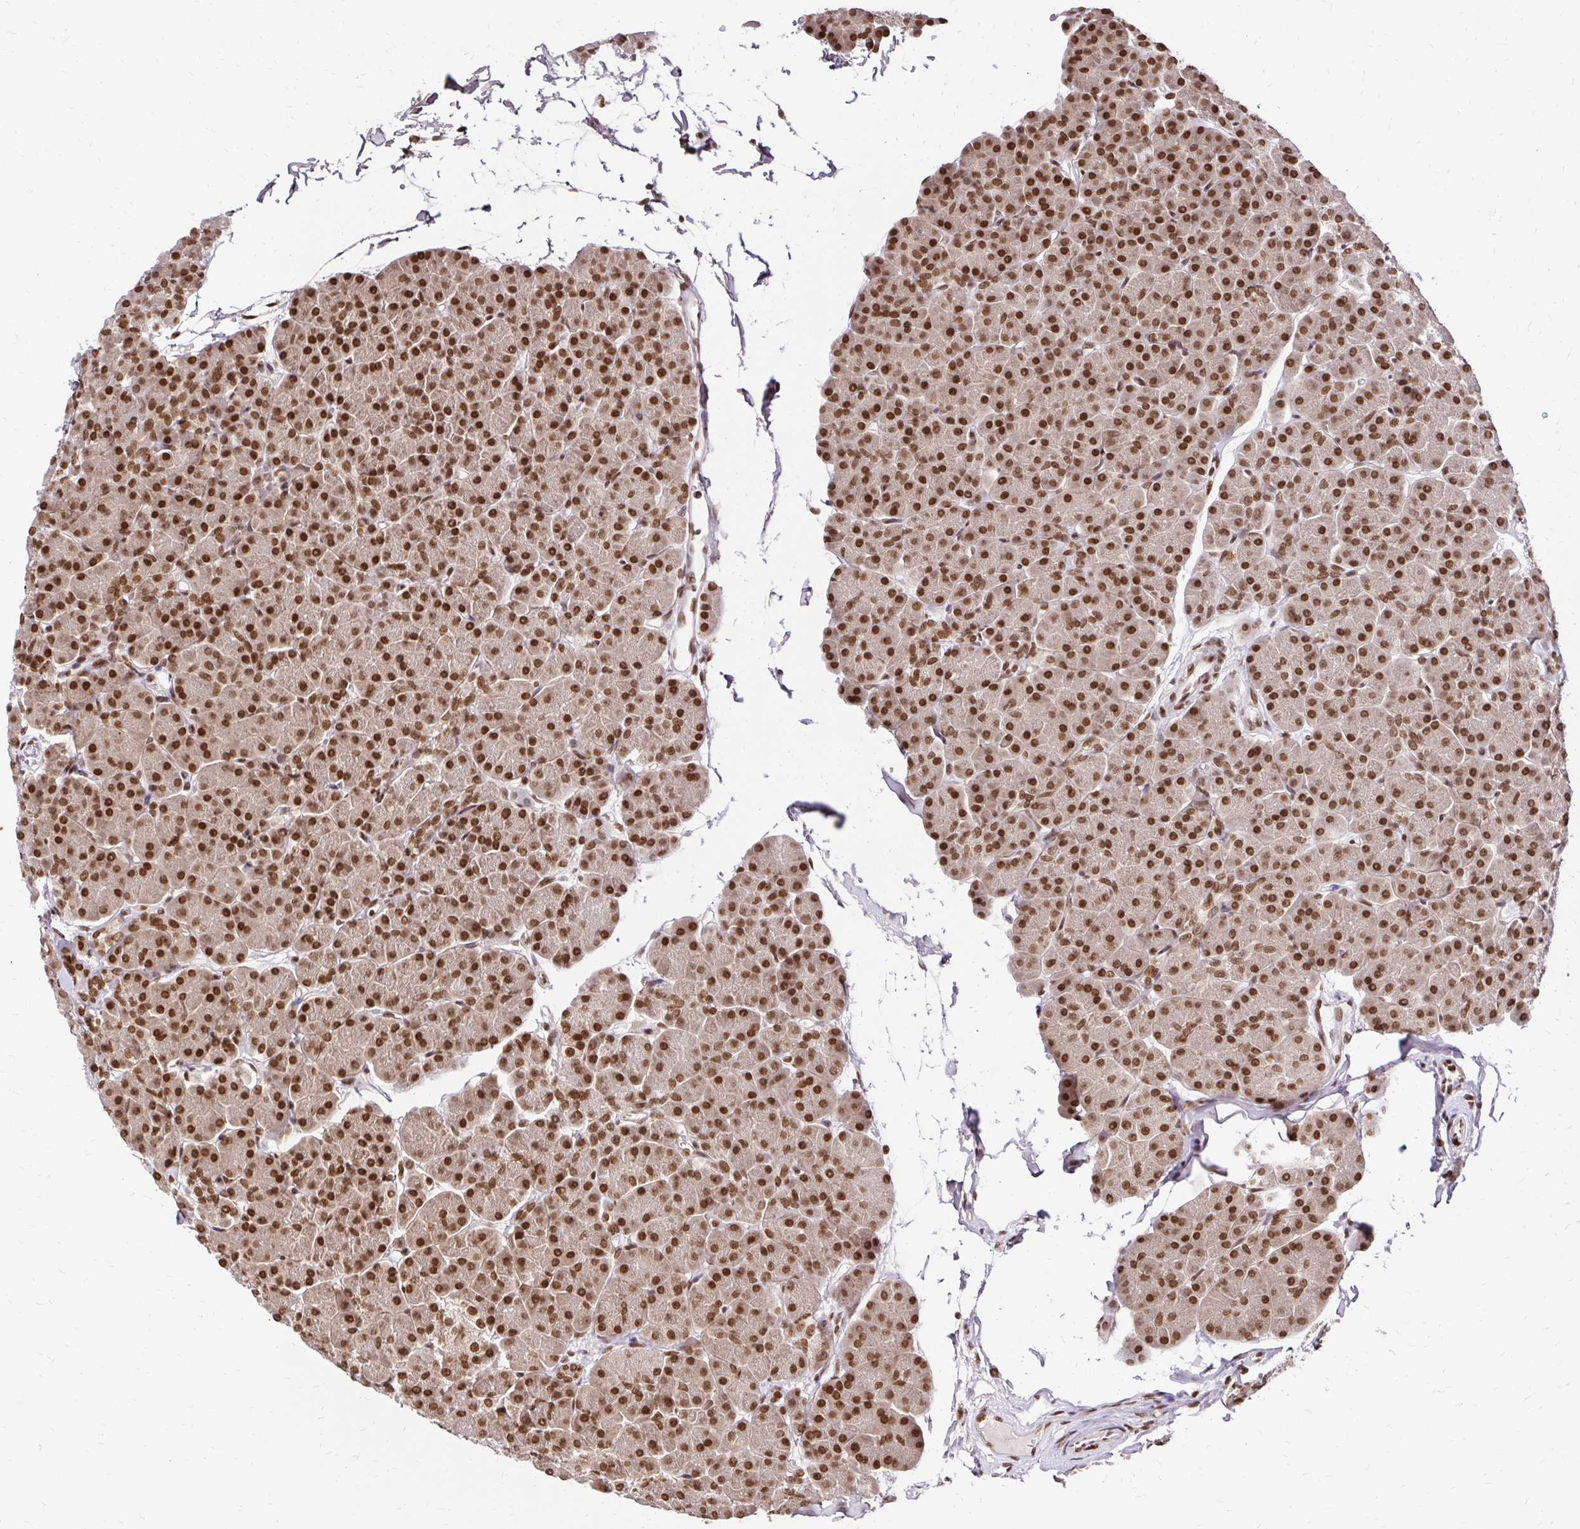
{"staining": {"intensity": "strong", "quantity": ">75%", "location": "nuclear"}, "tissue": "pancreas", "cell_type": "Exocrine glandular cells", "image_type": "normal", "snomed": [{"axis": "morphology", "description": "Normal tissue, NOS"}, {"axis": "topography", "description": "Pancreas"}, {"axis": "topography", "description": "Peripheral nerve tissue"}], "caption": "Exocrine glandular cells display high levels of strong nuclear positivity in about >75% of cells in unremarkable human pancreas.", "gene": "GLYR1", "patient": {"sex": "male", "age": 54}}